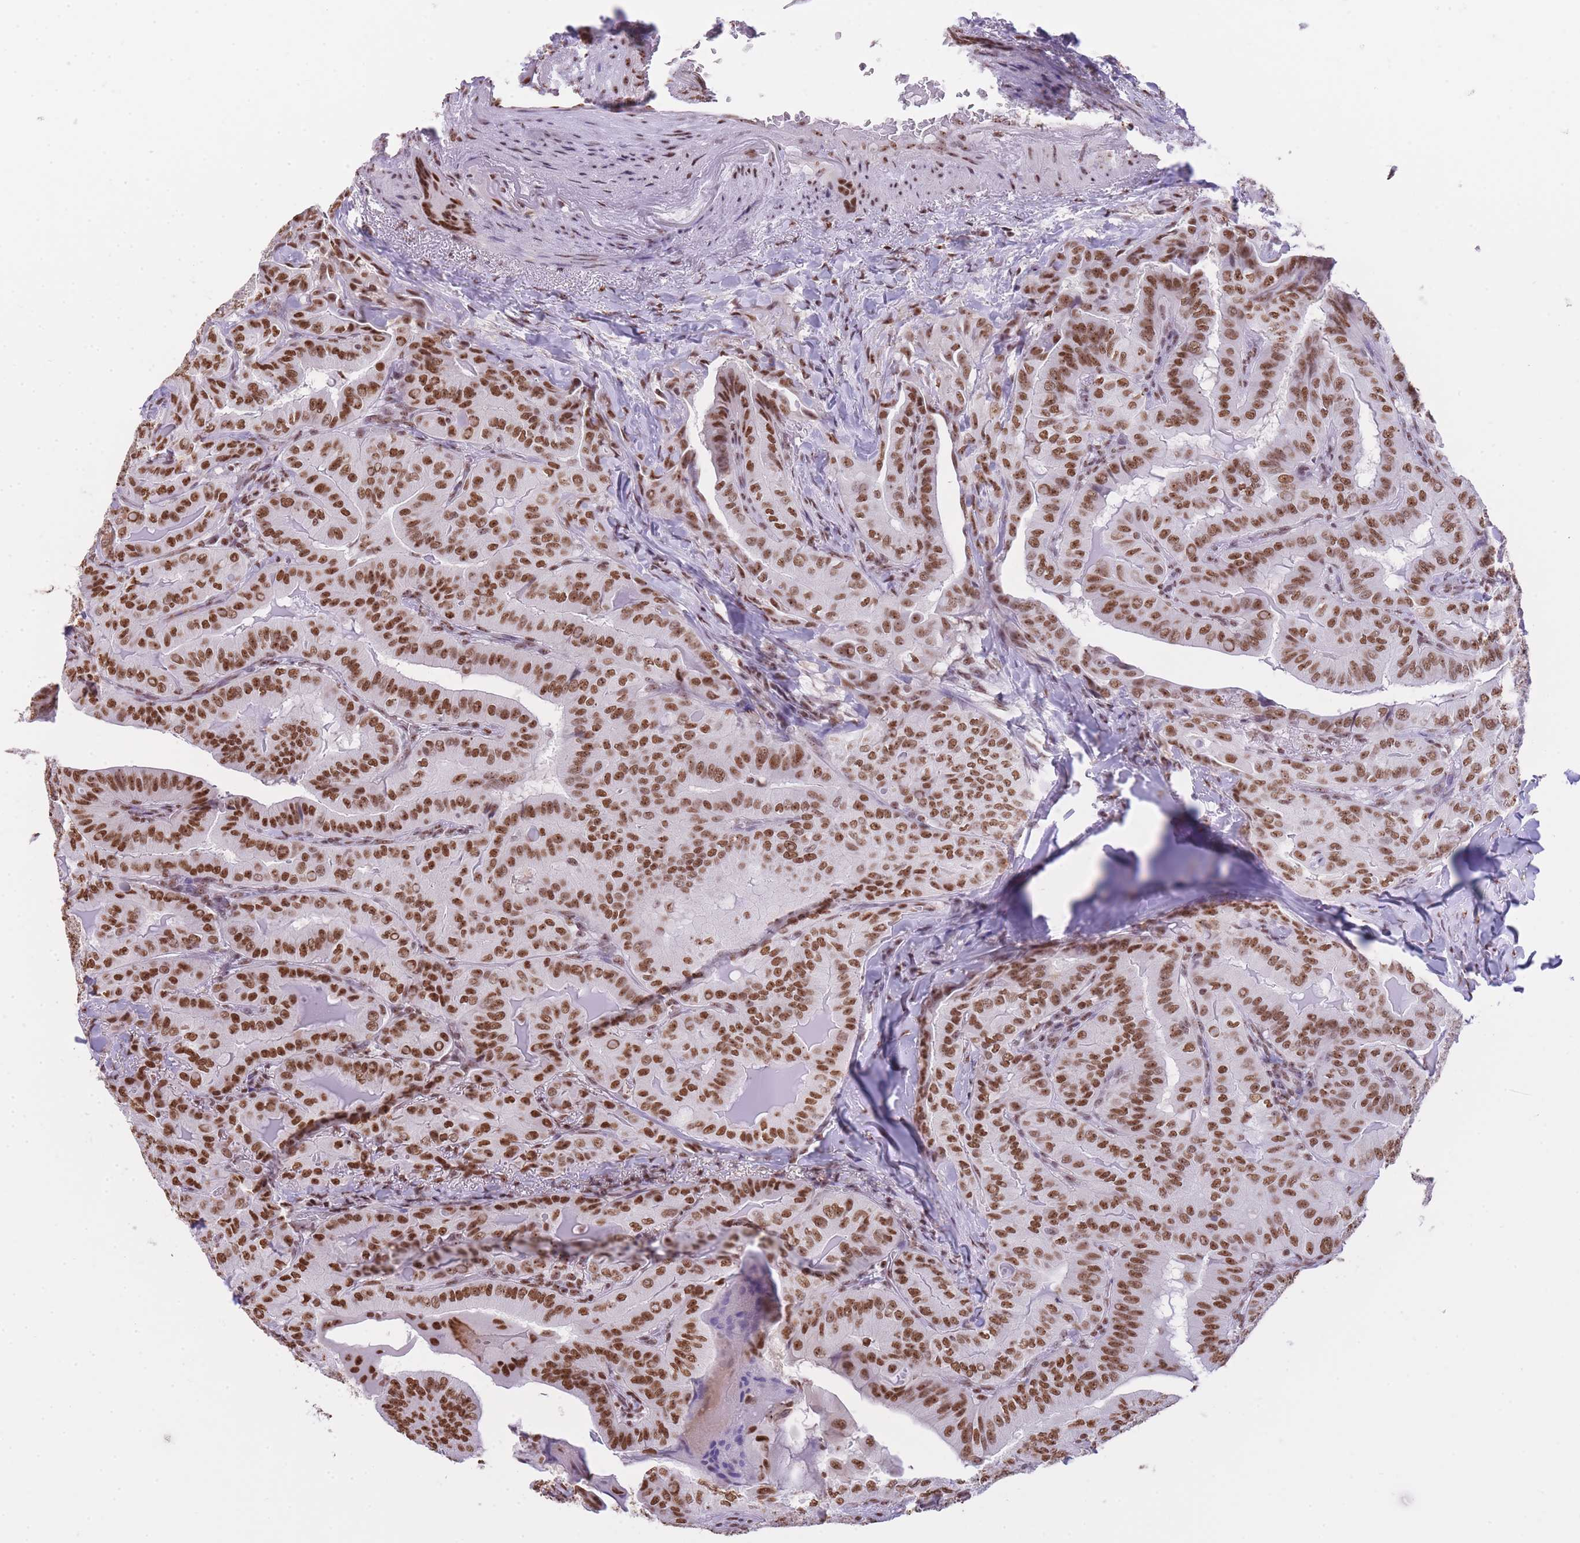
{"staining": {"intensity": "moderate", "quantity": ">75%", "location": "nuclear"}, "tissue": "thyroid cancer", "cell_type": "Tumor cells", "image_type": "cancer", "snomed": [{"axis": "morphology", "description": "Papillary adenocarcinoma, NOS"}, {"axis": "topography", "description": "Thyroid gland"}], "caption": "Brown immunohistochemical staining in papillary adenocarcinoma (thyroid) demonstrates moderate nuclear staining in about >75% of tumor cells. Nuclei are stained in blue.", "gene": "EVC2", "patient": {"sex": "female", "age": 68}}